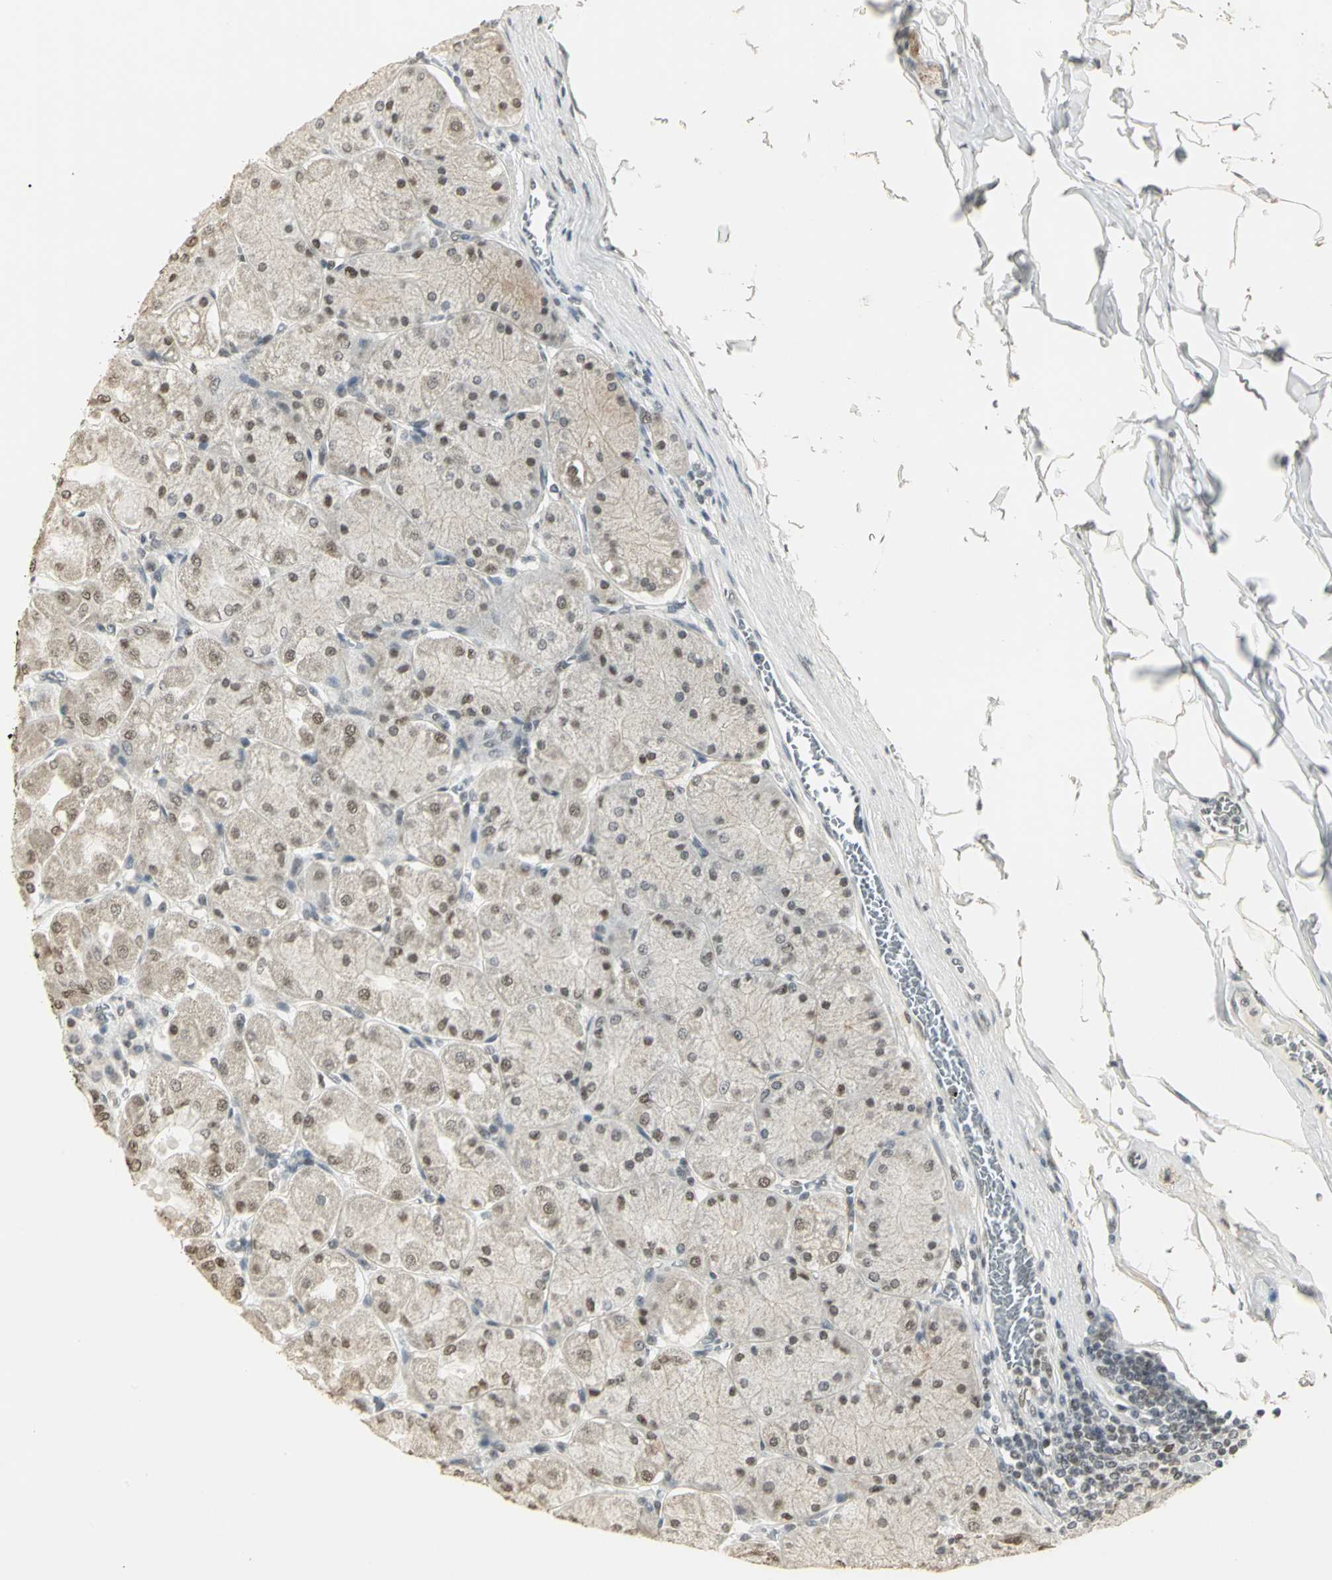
{"staining": {"intensity": "strong", "quantity": ">75%", "location": "nuclear"}, "tissue": "stomach", "cell_type": "Glandular cells", "image_type": "normal", "snomed": [{"axis": "morphology", "description": "Normal tissue, NOS"}, {"axis": "topography", "description": "Stomach, upper"}], "caption": "Stomach was stained to show a protein in brown. There is high levels of strong nuclear expression in approximately >75% of glandular cells. Nuclei are stained in blue.", "gene": "CBX3", "patient": {"sex": "female", "age": 56}}